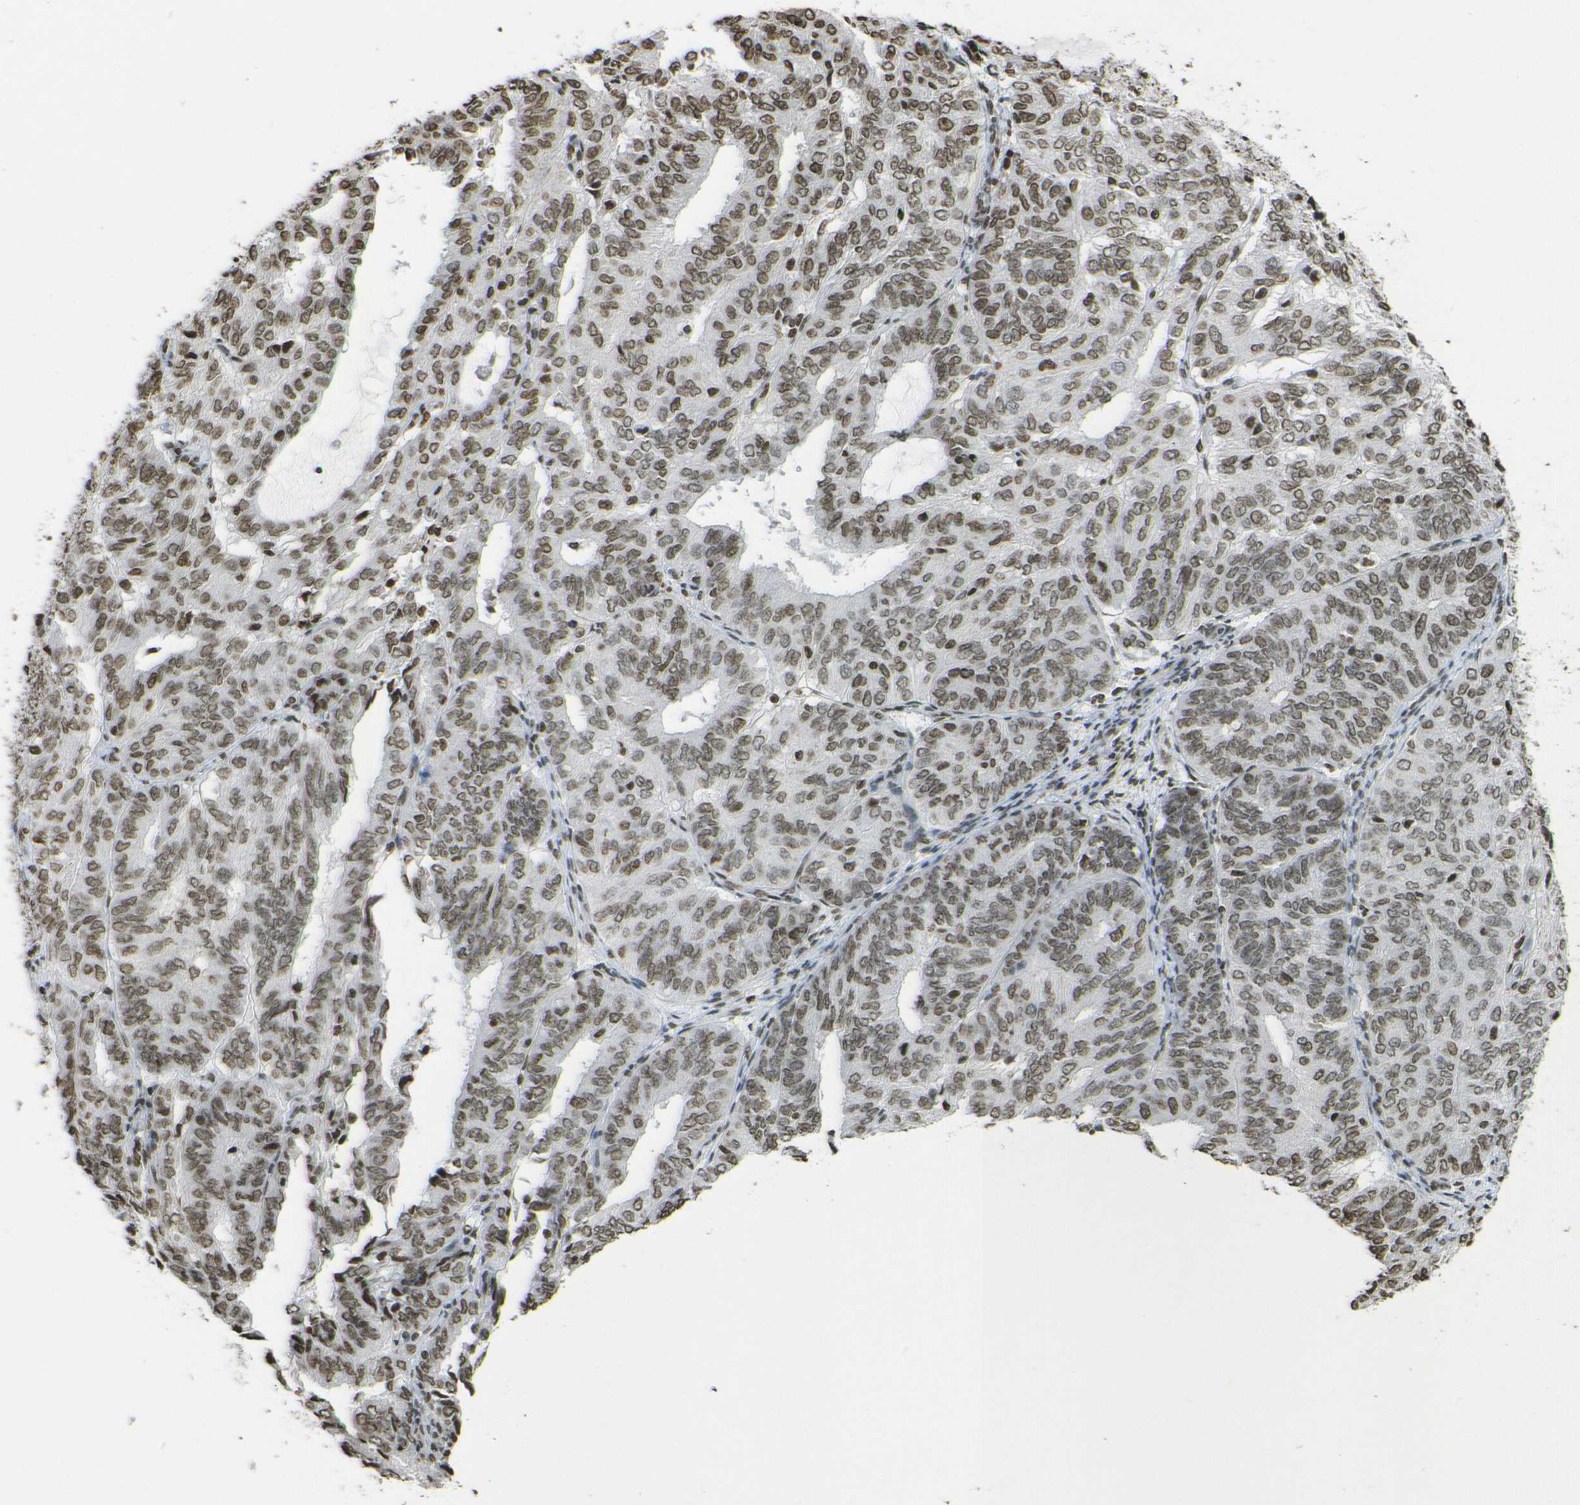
{"staining": {"intensity": "moderate", "quantity": ">75%", "location": "nuclear"}, "tissue": "endometrial cancer", "cell_type": "Tumor cells", "image_type": "cancer", "snomed": [{"axis": "morphology", "description": "Adenocarcinoma, NOS"}, {"axis": "topography", "description": "Uterus"}], "caption": "Immunohistochemistry photomicrograph of neoplastic tissue: endometrial cancer (adenocarcinoma) stained using immunohistochemistry (IHC) displays medium levels of moderate protein expression localized specifically in the nuclear of tumor cells, appearing as a nuclear brown color.", "gene": "H4C16", "patient": {"sex": "female", "age": 60}}